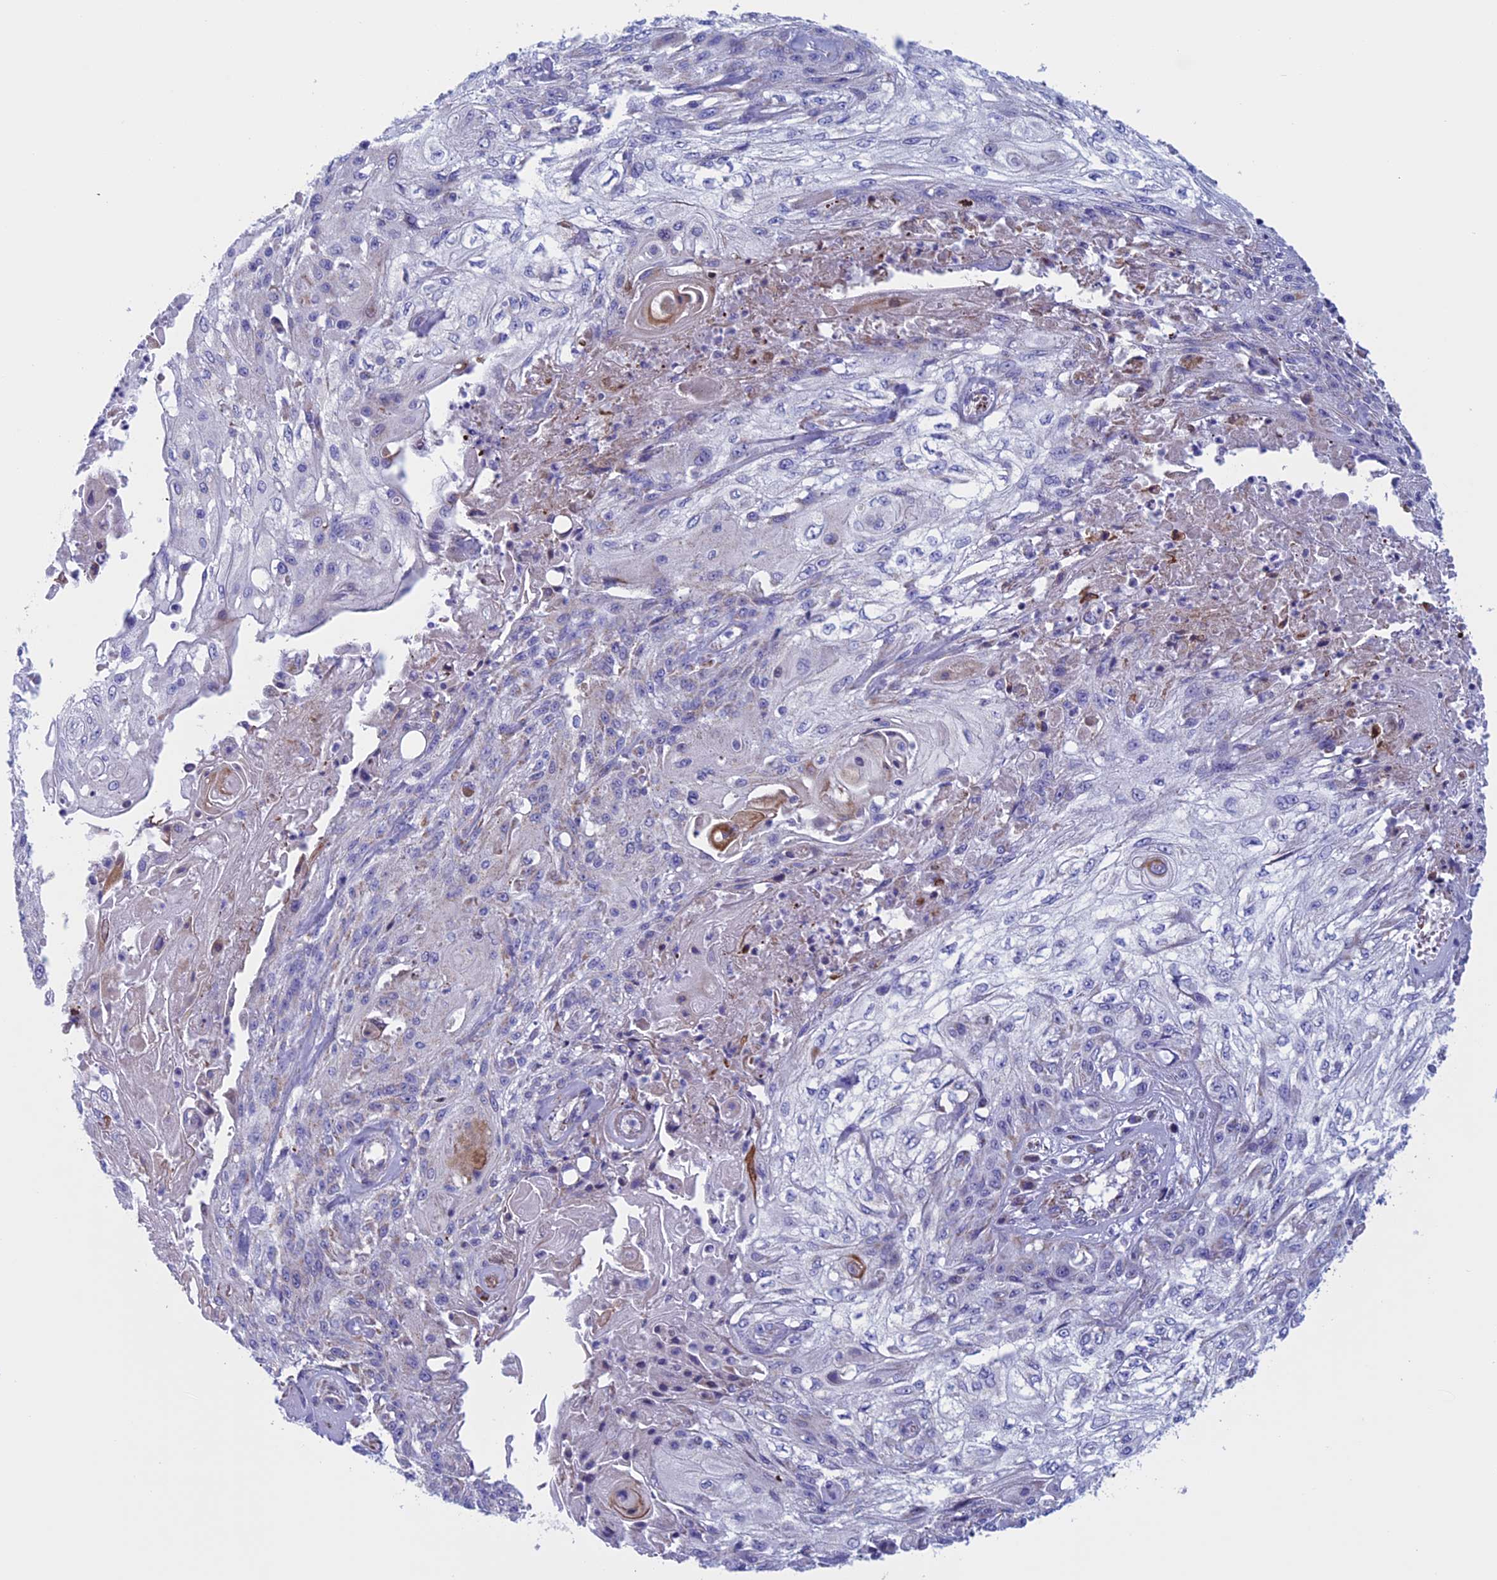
{"staining": {"intensity": "negative", "quantity": "none", "location": "none"}, "tissue": "skin cancer", "cell_type": "Tumor cells", "image_type": "cancer", "snomed": [{"axis": "morphology", "description": "Squamous cell carcinoma, NOS"}, {"axis": "morphology", "description": "Squamous cell carcinoma, metastatic, NOS"}, {"axis": "topography", "description": "Skin"}, {"axis": "topography", "description": "Lymph node"}], "caption": "DAB immunohistochemical staining of metastatic squamous cell carcinoma (skin) exhibits no significant staining in tumor cells.", "gene": "NDUFB9", "patient": {"sex": "male", "age": 75}}